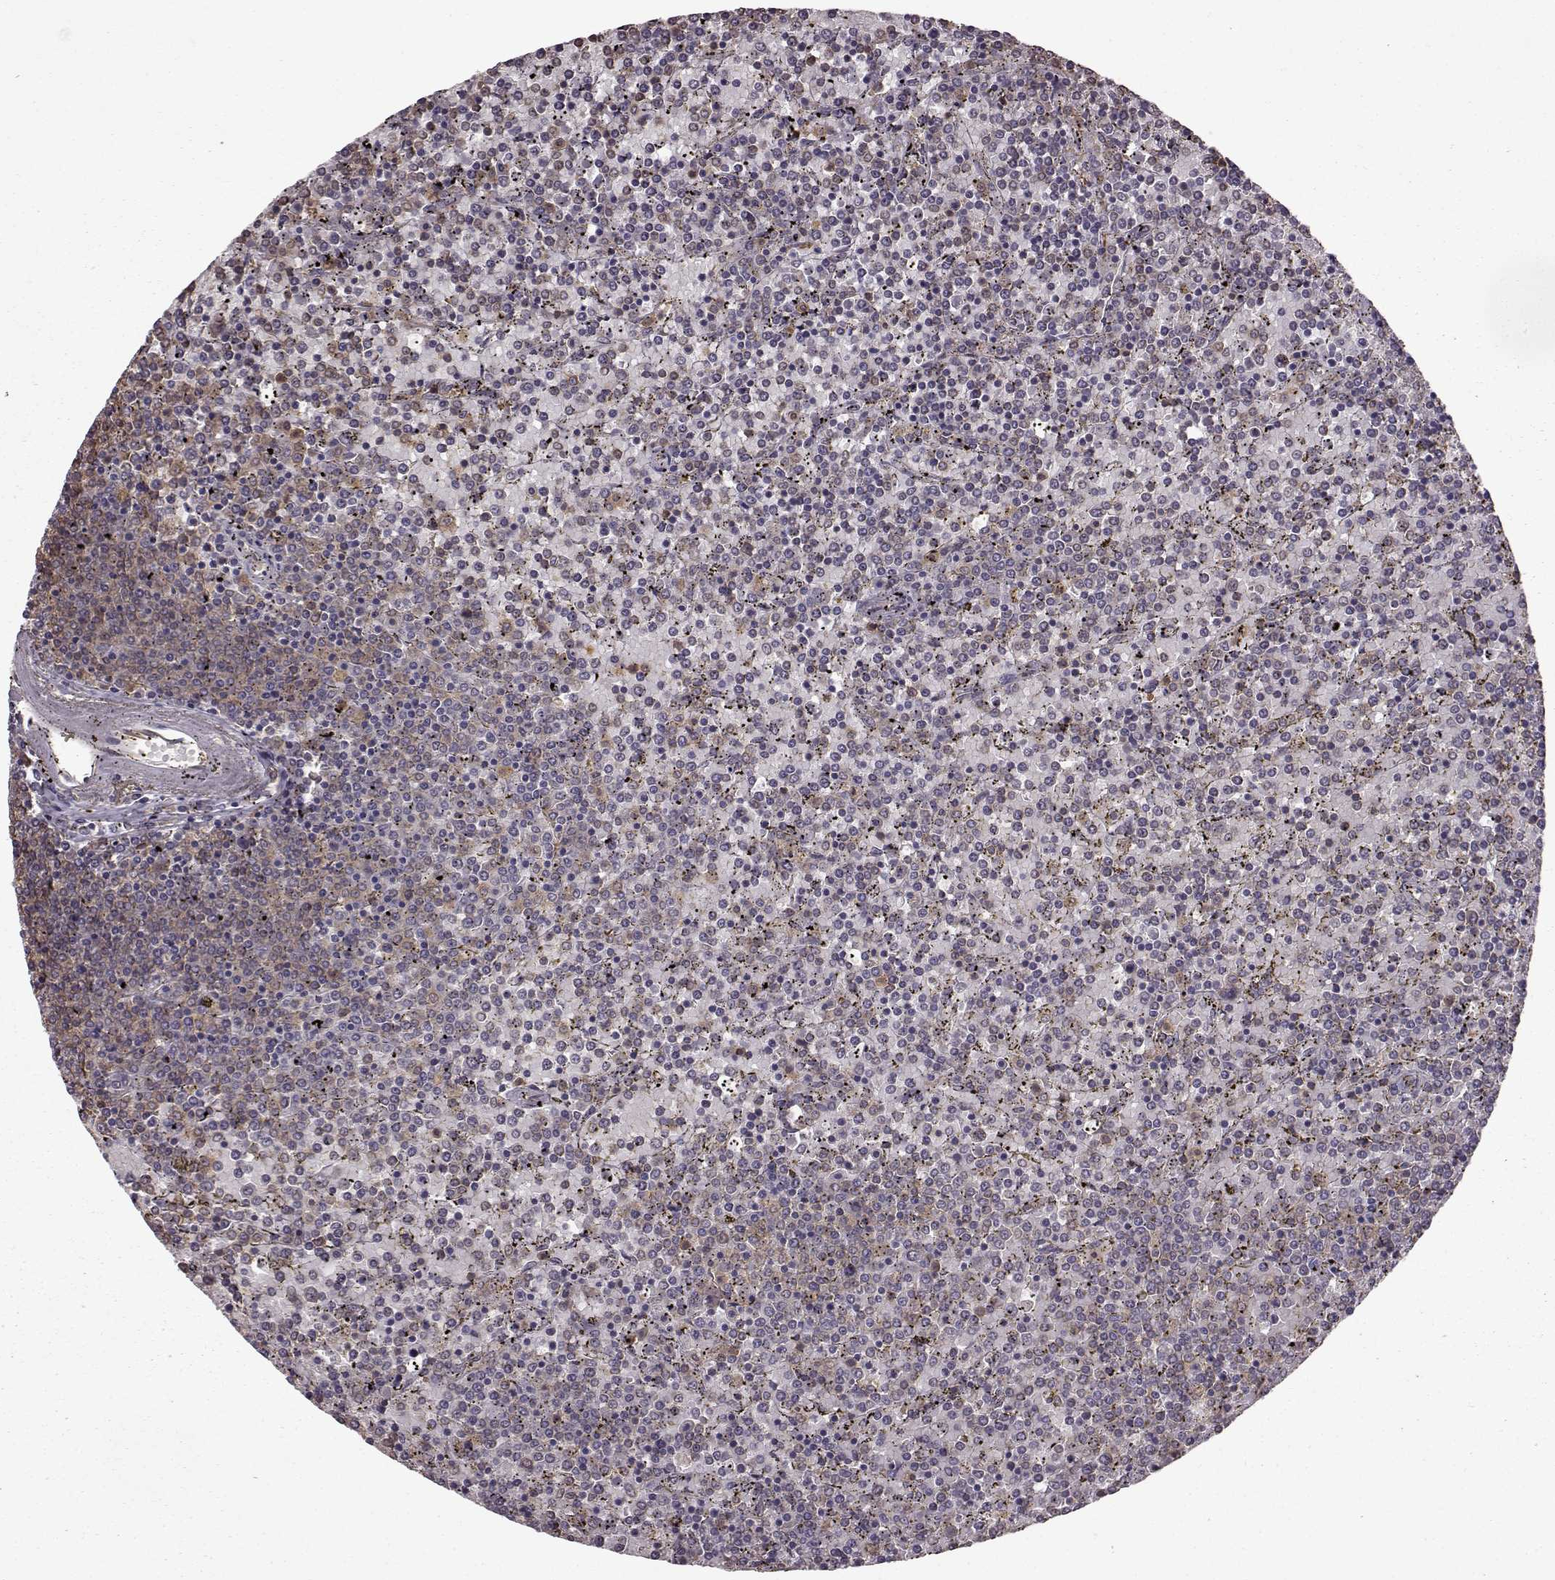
{"staining": {"intensity": "negative", "quantity": "none", "location": "none"}, "tissue": "lymphoma", "cell_type": "Tumor cells", "image_type": "cancer", "snomed": [{"axis": "morphology", "description": "Malignant lymphoma, non-Hodgkin's type, Low grade"}, {"axis": "topography", "description": "Spleen"}], "caption": "Immunohistochemical staining of low-grade malignant lymphoma, non-Hodgkin's type reveals no significant staining in tumor cells. The staining is performed using DAB (3,3'-diaminobenzidine) brown chromogen with nuclei counter-stained in using hematoxylin.", "gene": "NME1-NME2", "patient": {"sex": "female", "age": 77}}